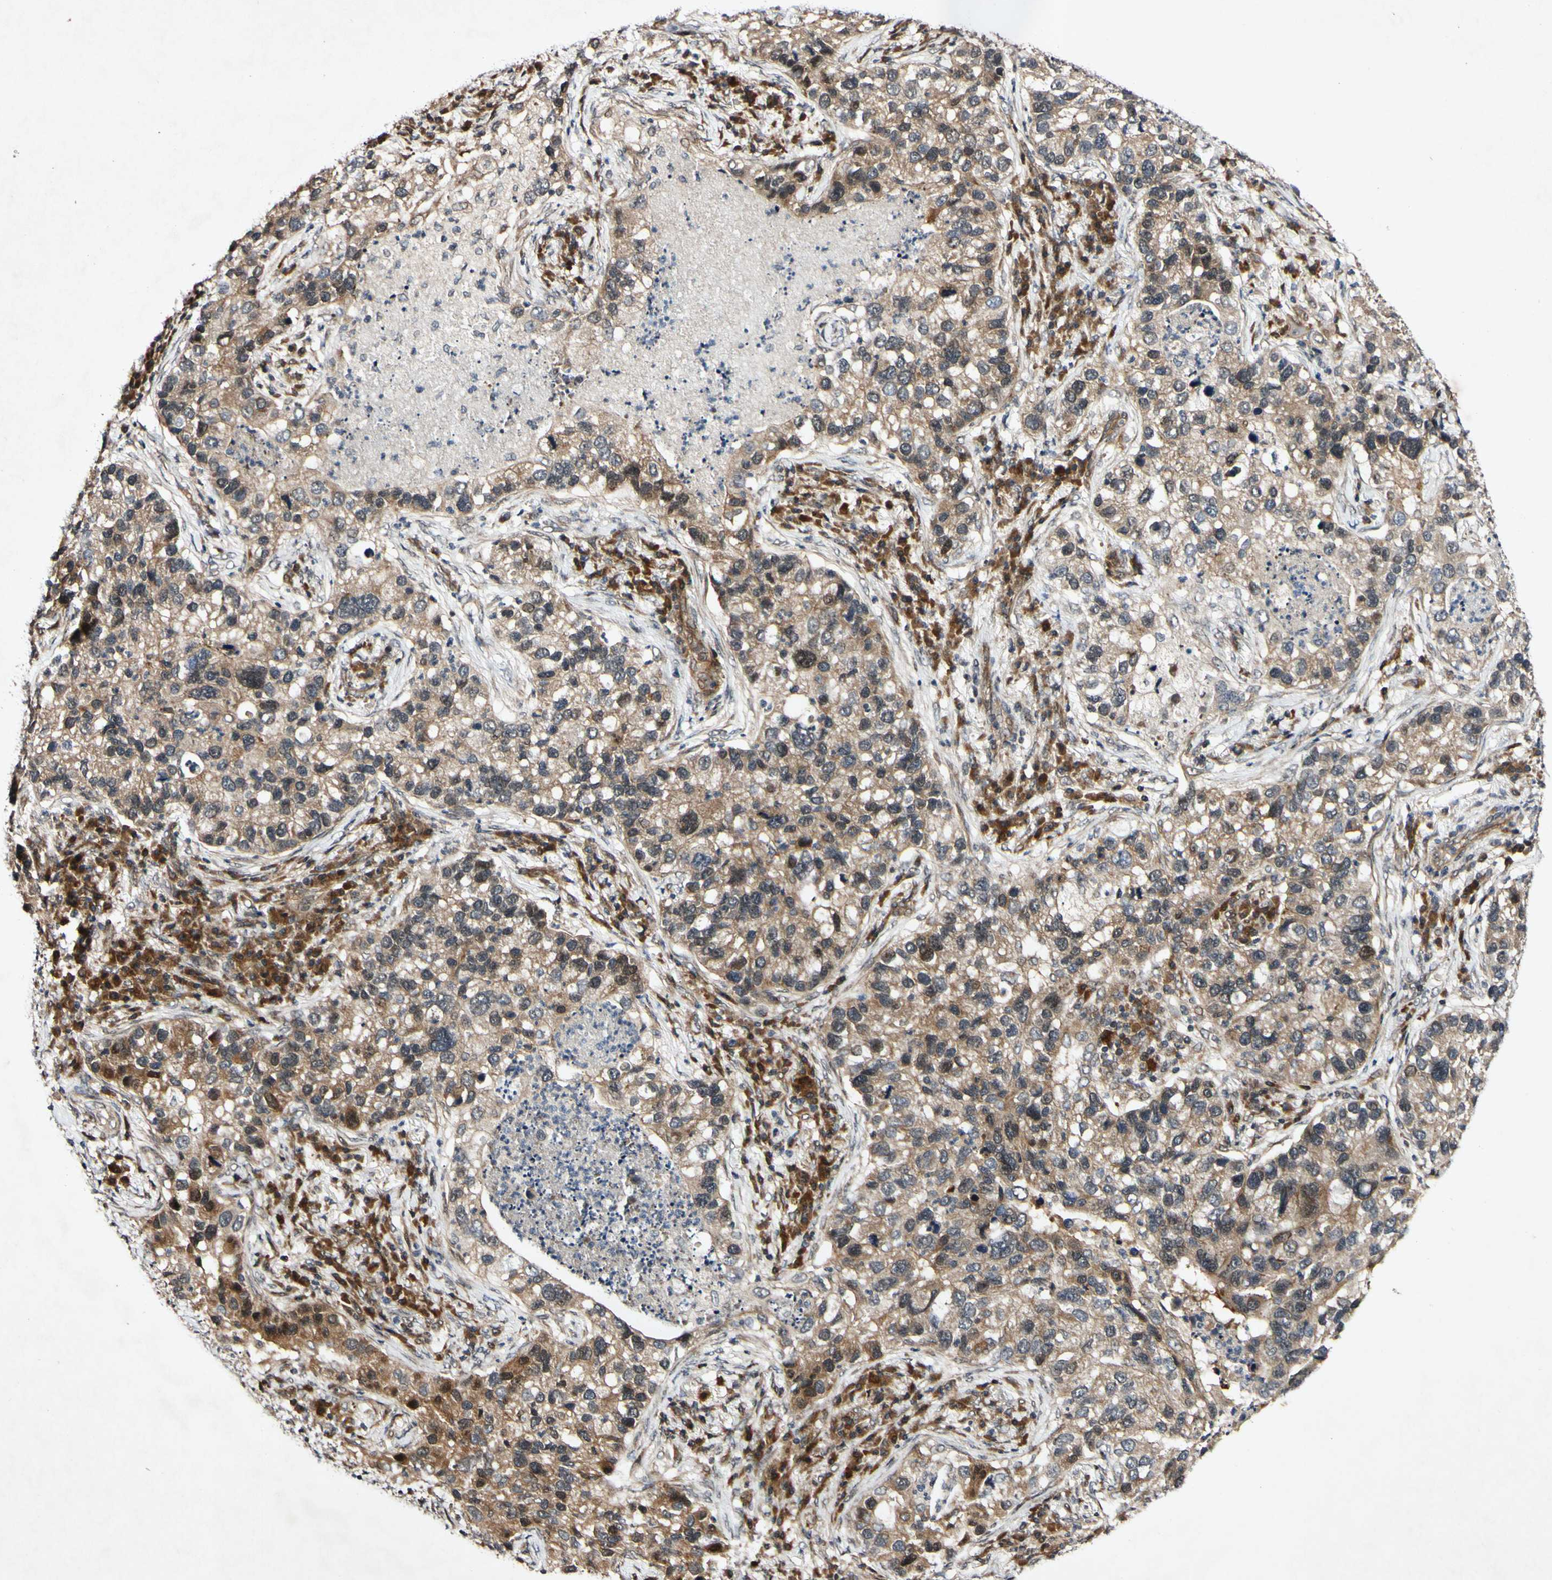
{"staining": {"intensity": "moderate", "quantity": ">75%", "location": "cytoplasmic/membranous"}, "tissue": "lung cancer", "cell_type": "Tumor cells", "image_type": "cancer", "snomed": [{"axis": "morphology", "description": "Normal tissue, NOS"}, {"axis": "morphology", "description": "Adenocarcinoma, NOS"}, {"axis": "topography", "description": "Bronchus"}, {"axis": "topography", "description": "Lung"}], "caption": "High-power microscopy captured an IHC micrograph of lung cancer, revealing moderate cytoplasmic/membranous expression in about >75% of tumor cells. (DAB IHC with brightfield microscopy, high magnification).", "gene": "CSNK1E", "patient": {"sex": "male", "age": 54}}